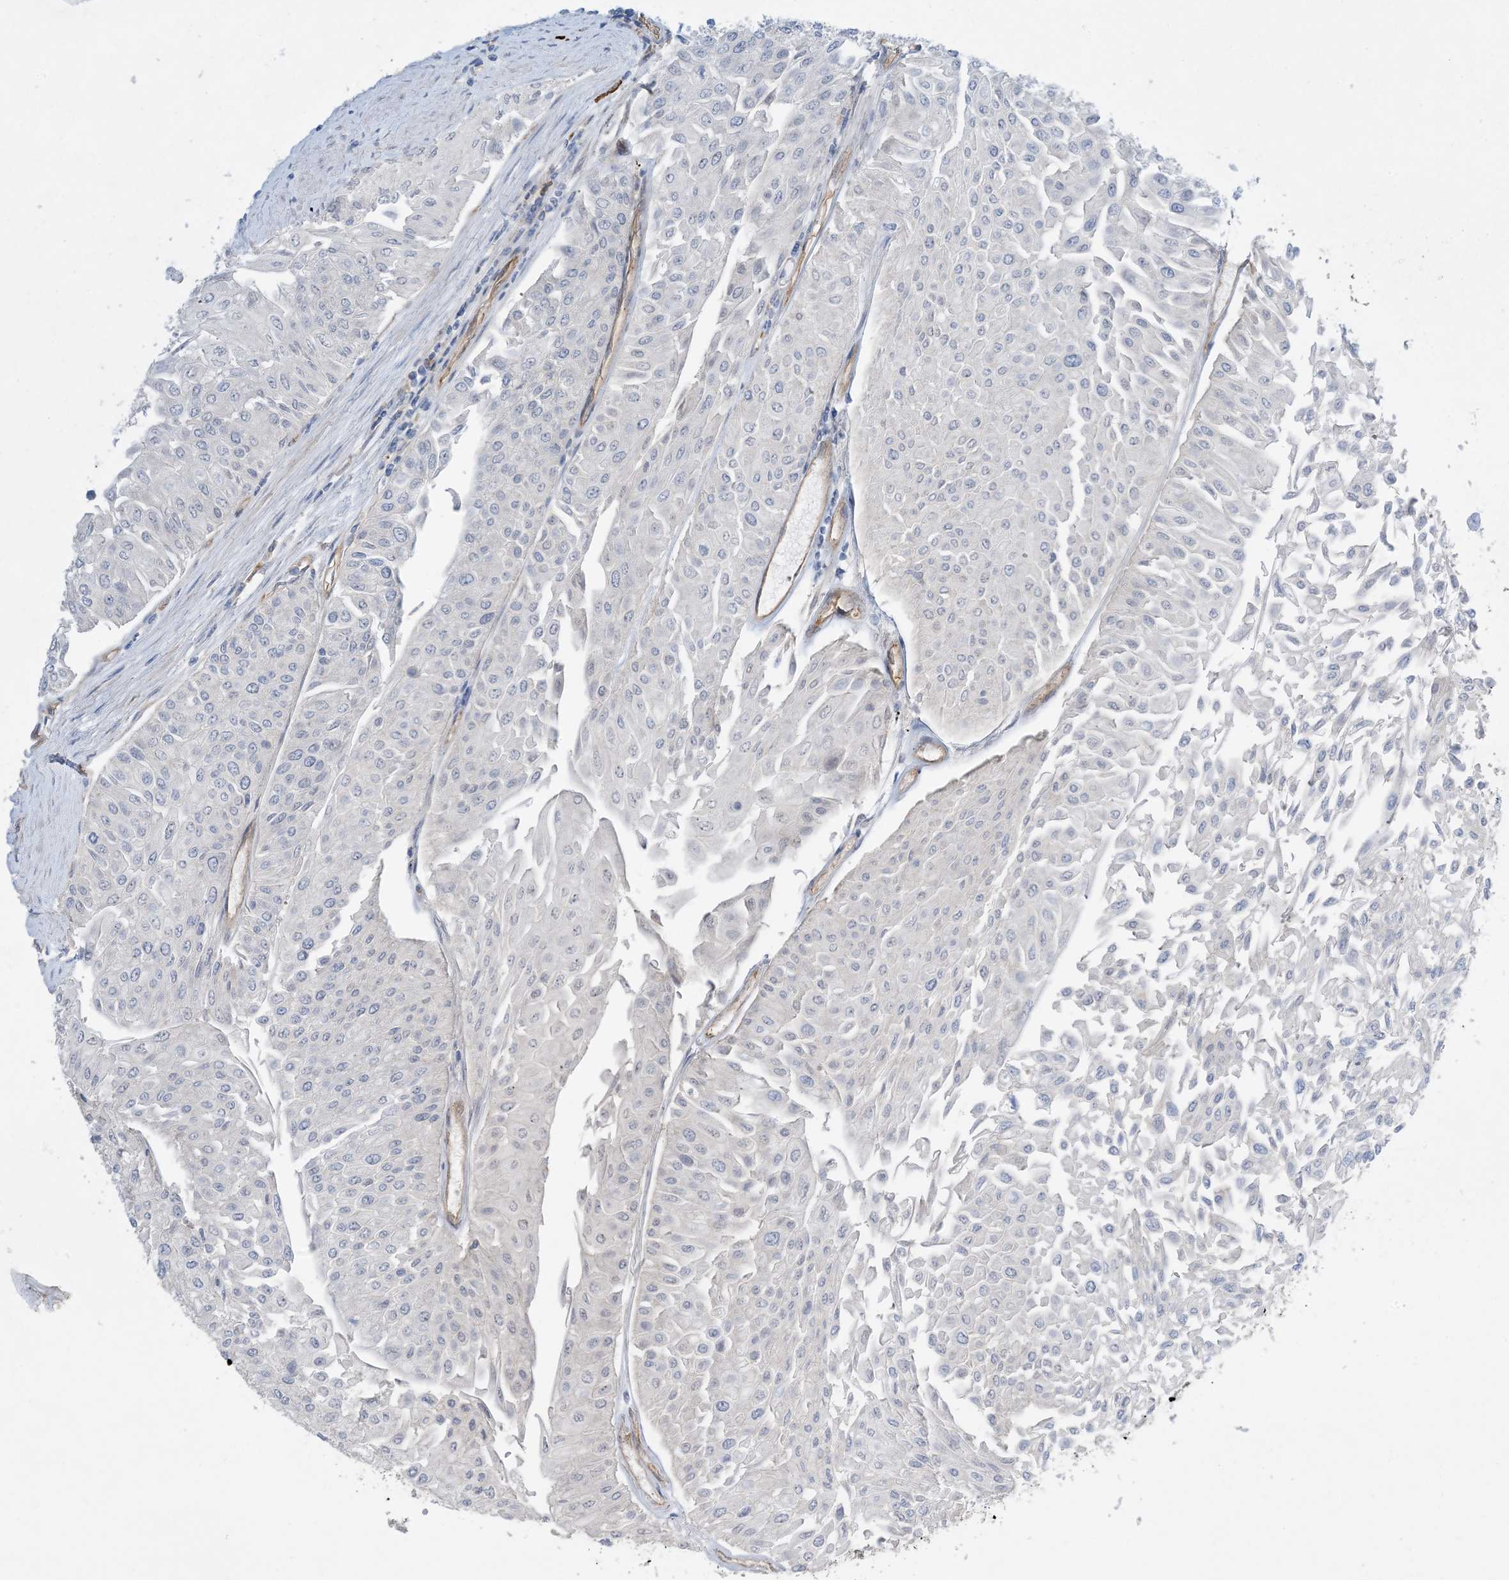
{"staining": {"intensity": "negative", "quantity": "none", "location": "none"}, "tissue": "urothelial cancer", "cell_type": "Tumor cells", "image_type": "cancer", "snomed": [{"axis": "morphology", "description": "Urothelial carcinoma, Low grade"}, {"axis": "topography", "description": "Urinary bladder"}], "caption": "DAB immunohistochemical staining of urothelial carcinoma (low-grade) reveals no significant positivity in tumor cells.", "gene": "AOC1", "patient": {"sex": "male", "age": 67}}